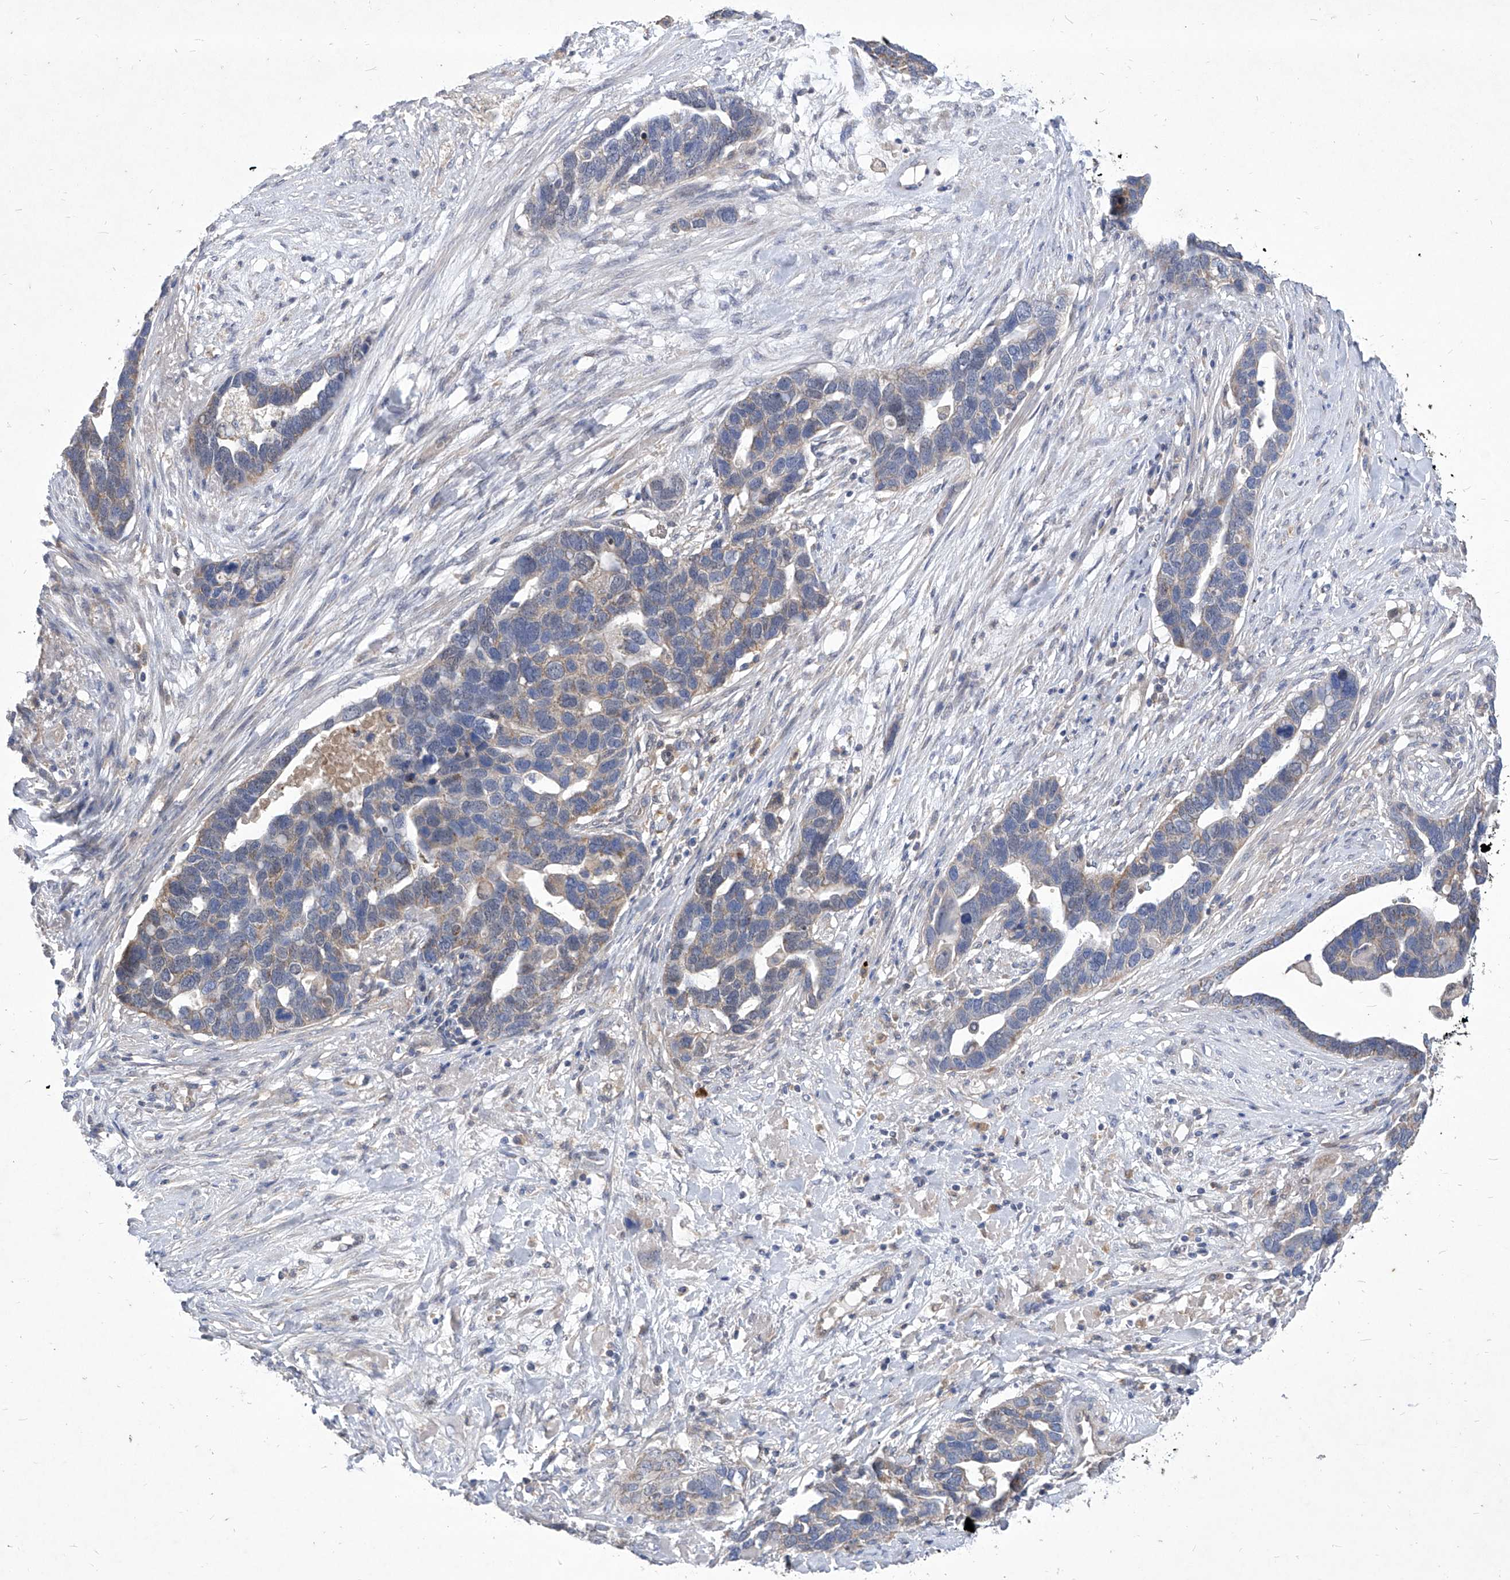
{"staining": {"intensity": "weak", "quantity": "<25%", "location": "cytoplasmic/membranous"}, "tissue": "ovarian cancer", "cell_type": "Tumor cells", "image_type": "cancer", "snomed": [{"axis": "morphology", "description": "Cystadenocarcinoma, serous, NOS"}, {"axis": "topography", "description": "Ovary"}], "caption": "Human ovarian cancer stained for a protein using immunohistochemistry (IHC) displays no staining in tumor cells.", "gene": "COQ3", "patient": {"sex": "female", "age": 54}}